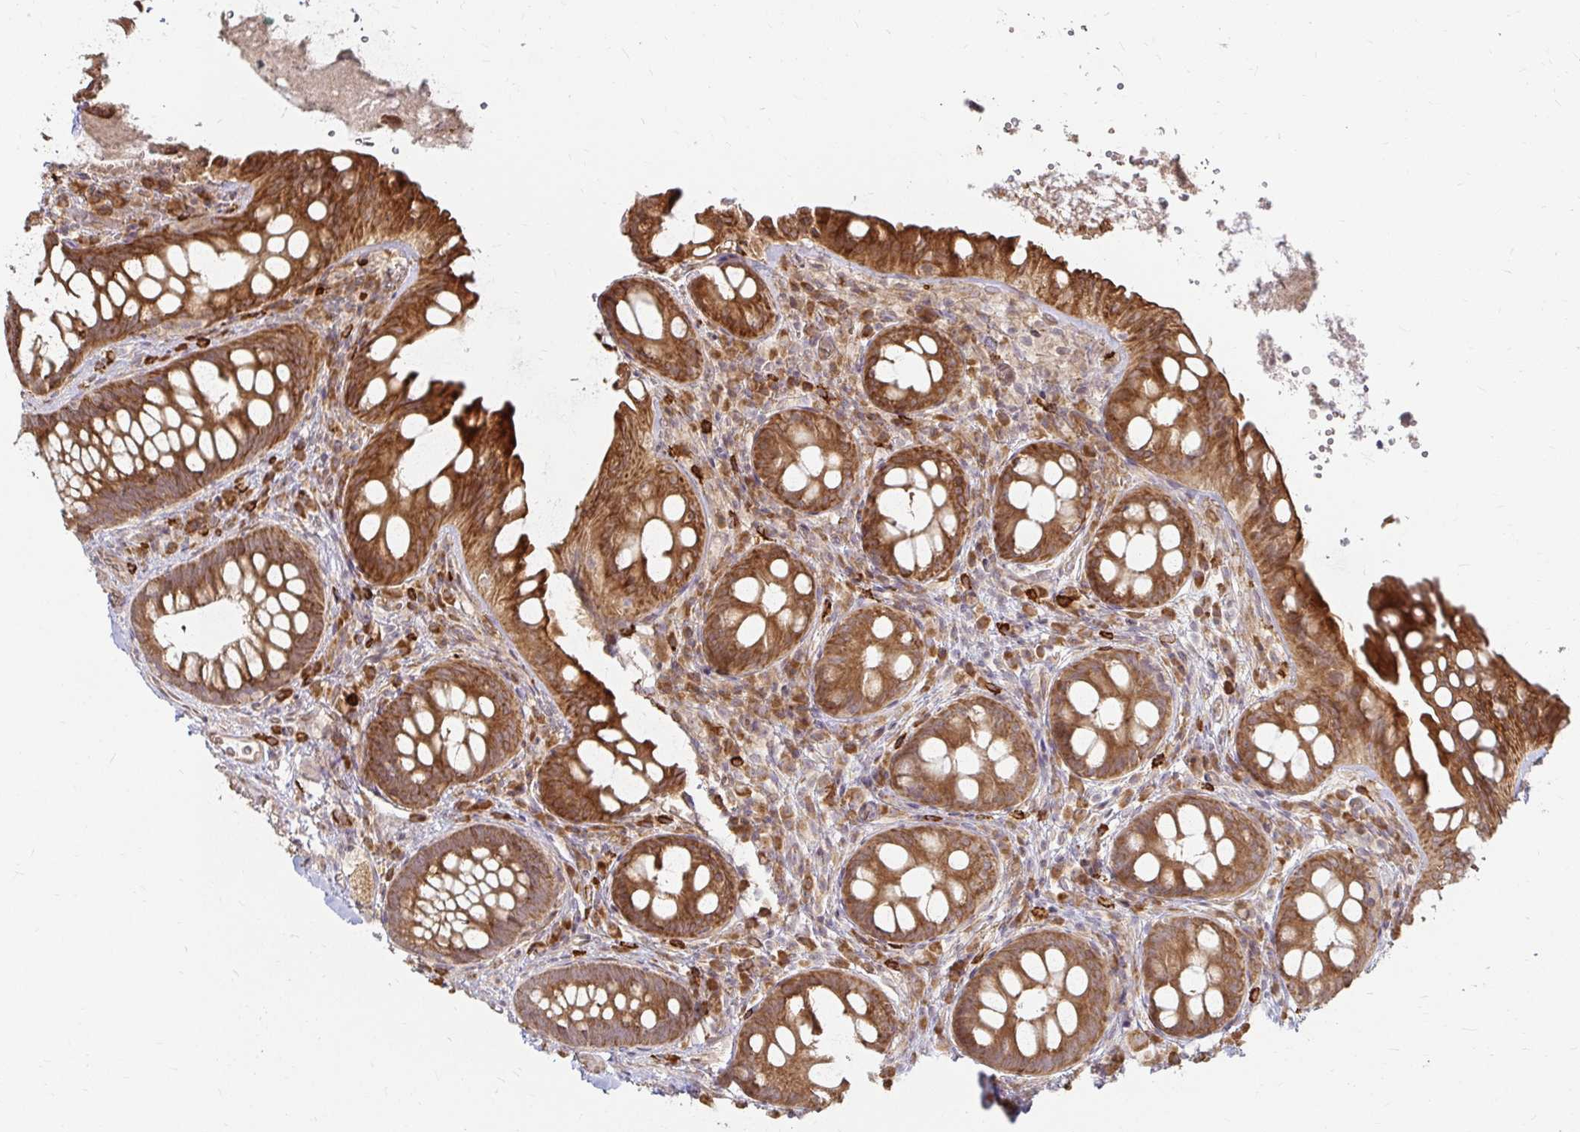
{"staining": {"intensity": "moderate", "quantity": ">75%", "location": "cytoplasmic/membranous"}, "tissue": "rectum", "cell_type": "Glandular cells", "image_type": "normal", "snomed": [{"axis": "morphology", "description": "Normal tissue, NOS"}, {"axis": "topography", "description": "Rectum"}], "caption": "Glandular cells reveal medium levels of moderate cytoplasmic/membranous expression in approximately >75% of cells in normal rectum. The staining was performed using DAB to visualize the protein expression in brown, while the nuclei were stained in blue with hematoxylin (Magnification: 20x).", "gene": "CAST", "patient": {"sex": "female", "age": 69}}